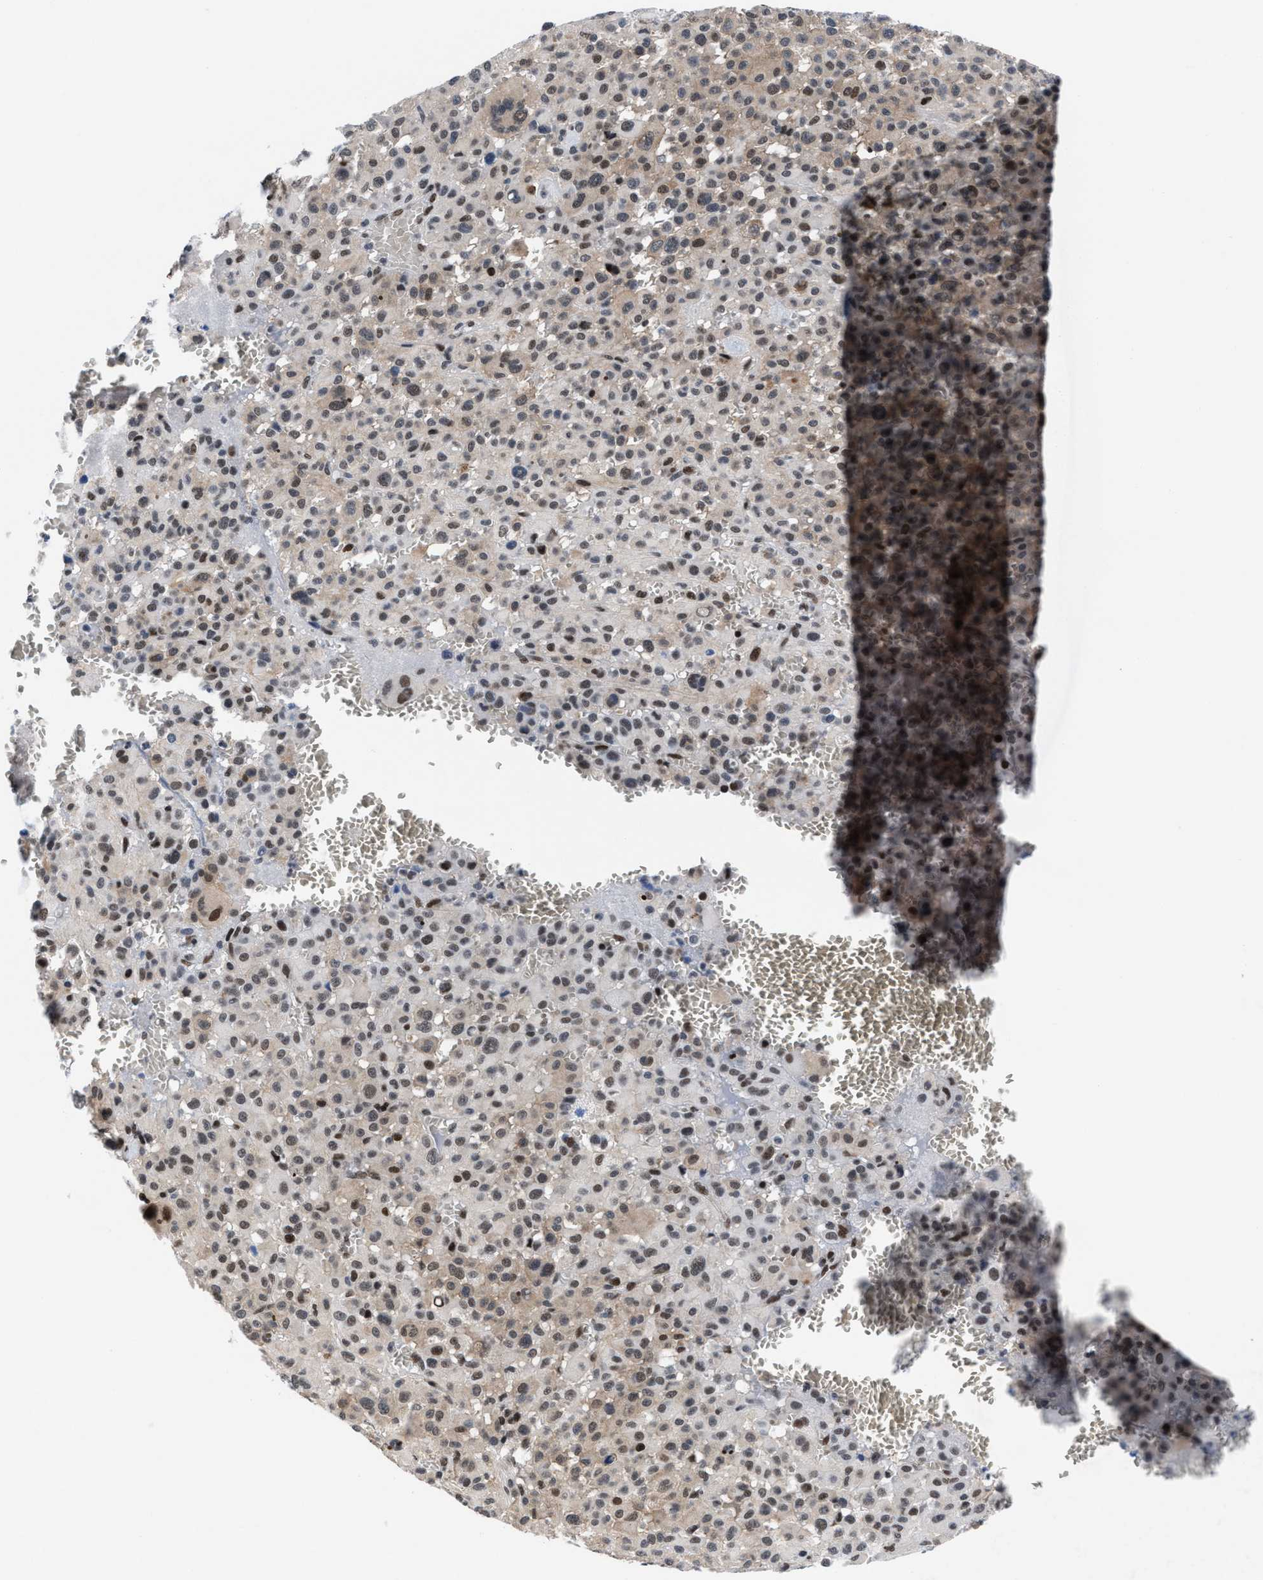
{"staining": {"intensity": "weak", "quantity": "25%-75%", "location": "cytoplasmic/membranous,nuclear"}, "tissue": "melanoma", "cell_type": "Tumor cells", "image_type": "cancer", "snomed": [{"axis": "morphology", "description": "Malignant melanoma, Metastatic site"}, {"axis": "topography", "description": "Skin"}], "caption": "Malignant melanoma (metastatic site) tissue reveals weak cytoplasmic/membranous and nuclear positivity in about 25%-75% of tumor cells", "gene": "WDR81", "patient": {"sex": "female", "age": 74}}